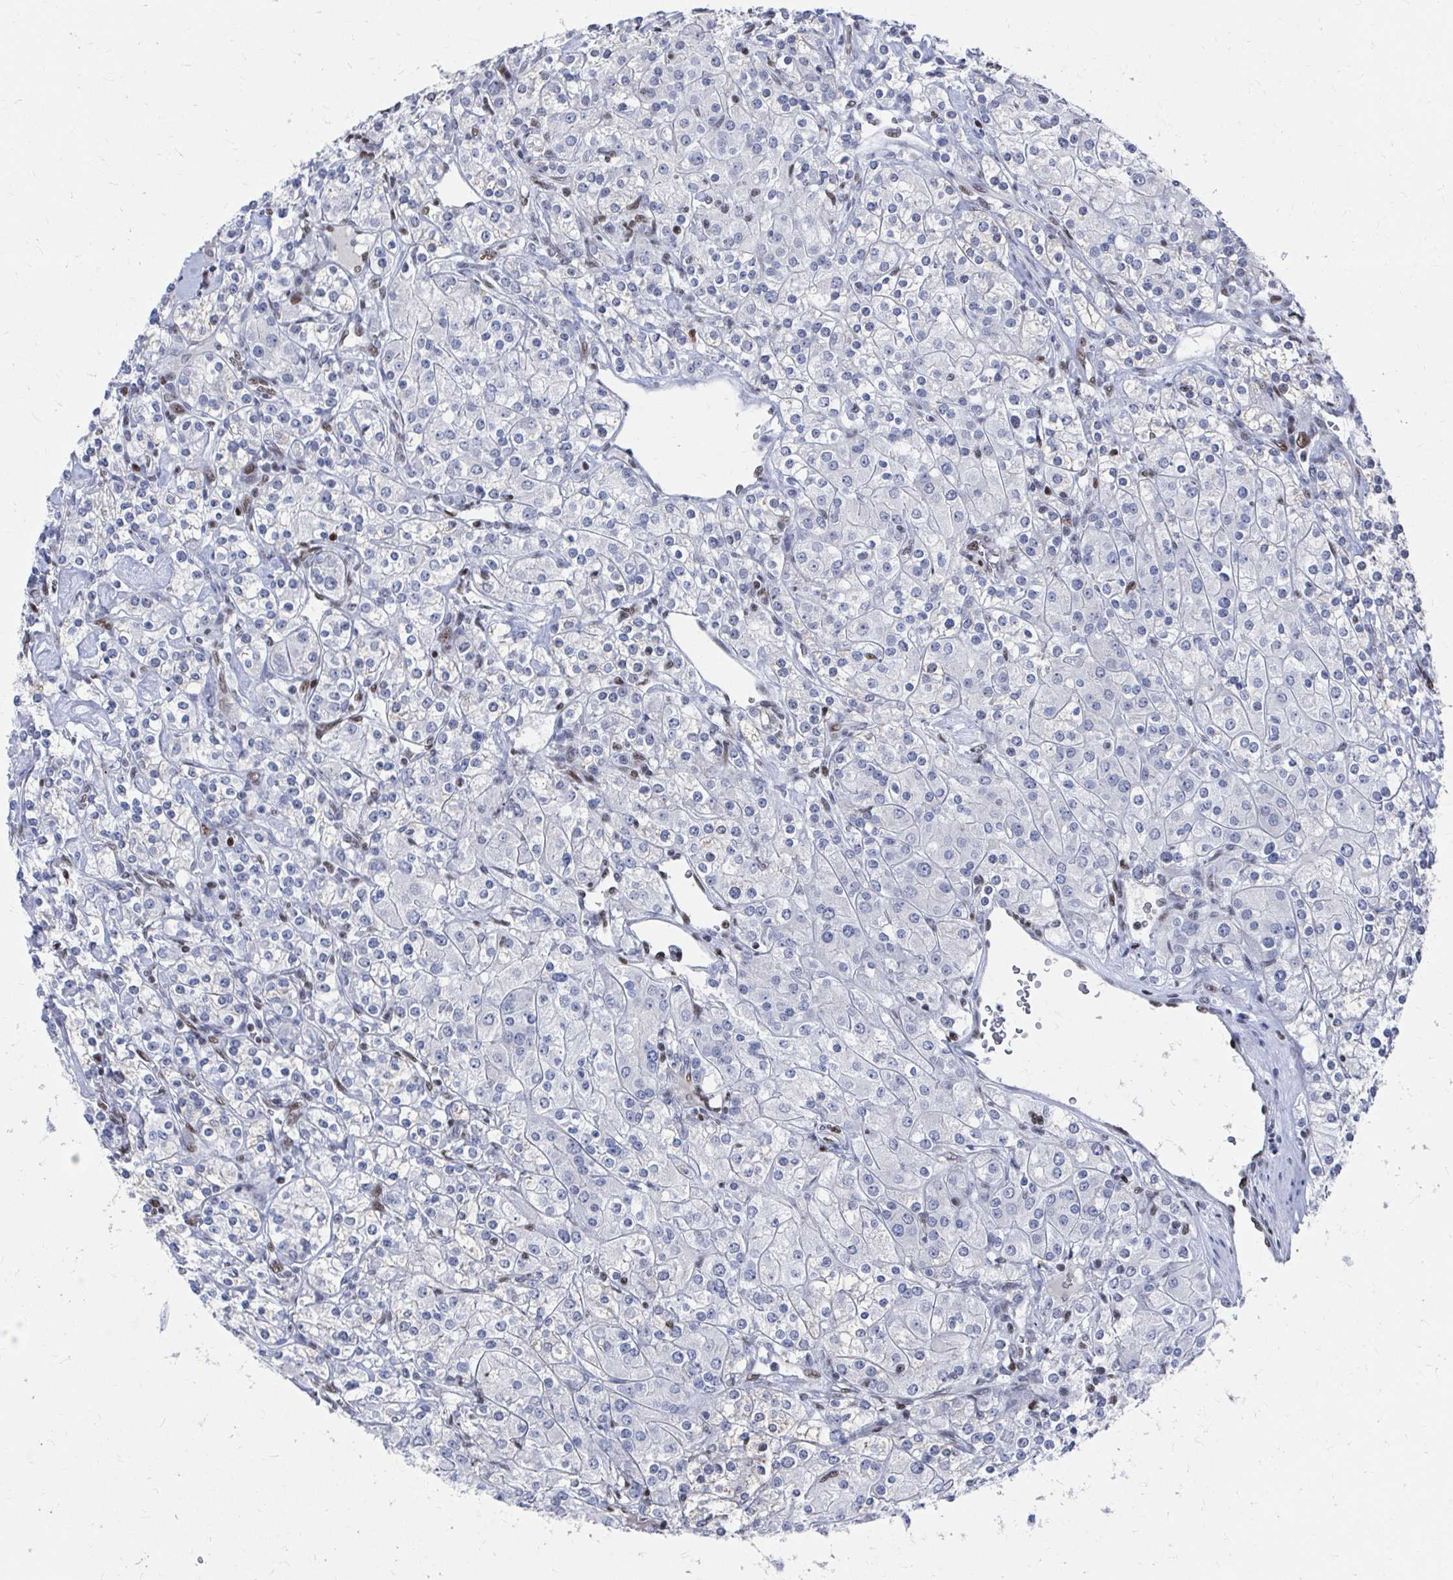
{"staining": {"intensity": "negative", "quantity": "none", "location": "none"}, "tissue": "renal cancer", "cell_type": "Tumor cells", "image_type": "cancer", "snomed": [{"axis": "morphology", "description": "Adenocarcinoma, NOS"}, {"axis": "topography", "description": "Kidney"}], "caption": "Immunohistochemical staining of renal cancer exhibits no significant staining in tumor cells. (Immunohistochemistry, brightfield microscopy, high magnification).", "gene": "CDIN1", "patient": {"sex": "male", "age": 77}}